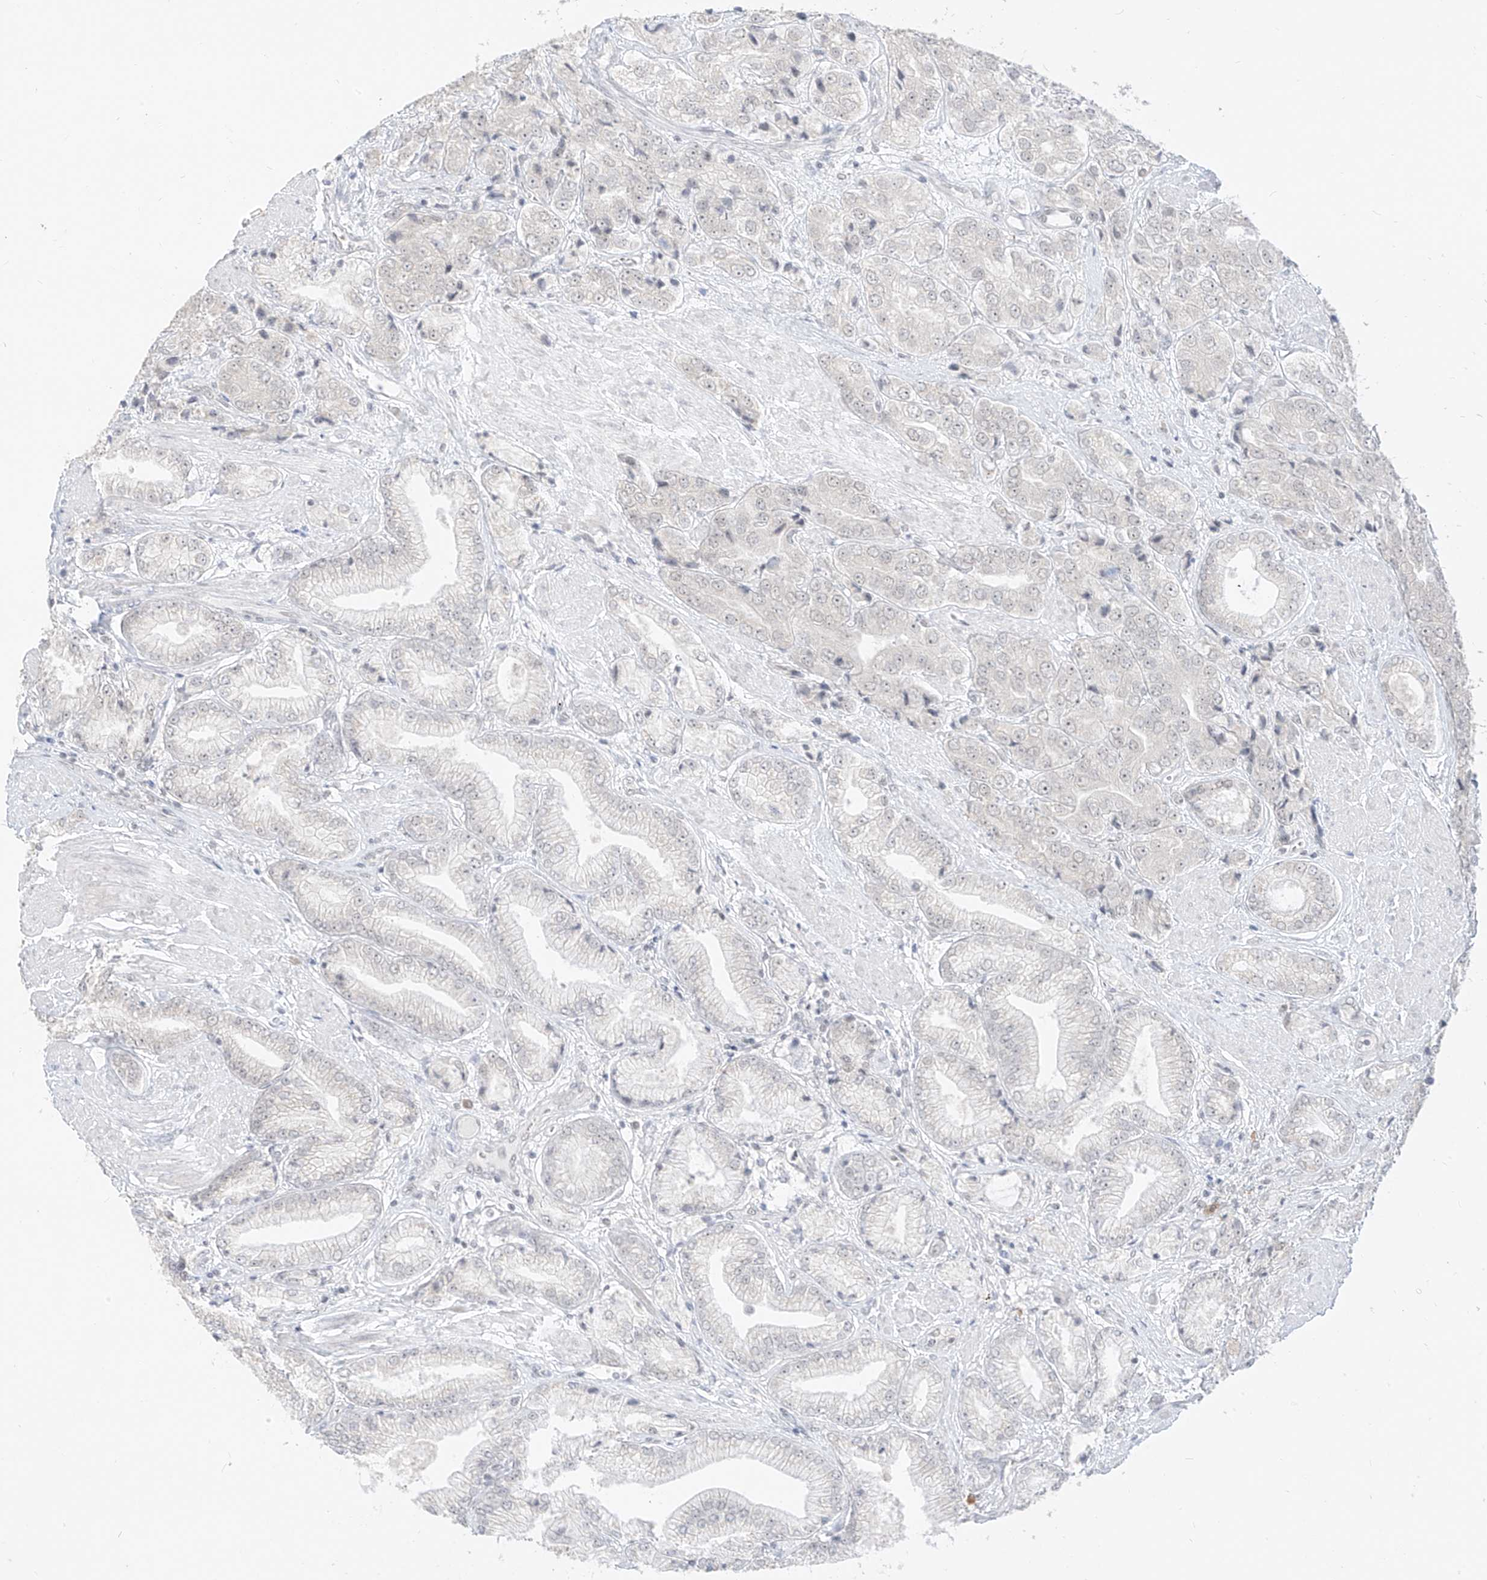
{"staining": {"intensity": "negative", "quantity": "none", "location": "none"}, "tissue": "prostate cancer", "cell_type": "Tumor cells", "image_type": "cancer", "snomed": [{"axis": "morphology", "description": "Adenocarcinoma, High grade"}, {"axis": "topography", "description": "Prostate"}], "caption": "Immunohistochemistry (IHC) of human prostate cancer displays no expression in tumor cells.", "gene": "SUPT5H", "patient": {"sex": "male", "age": 50}}